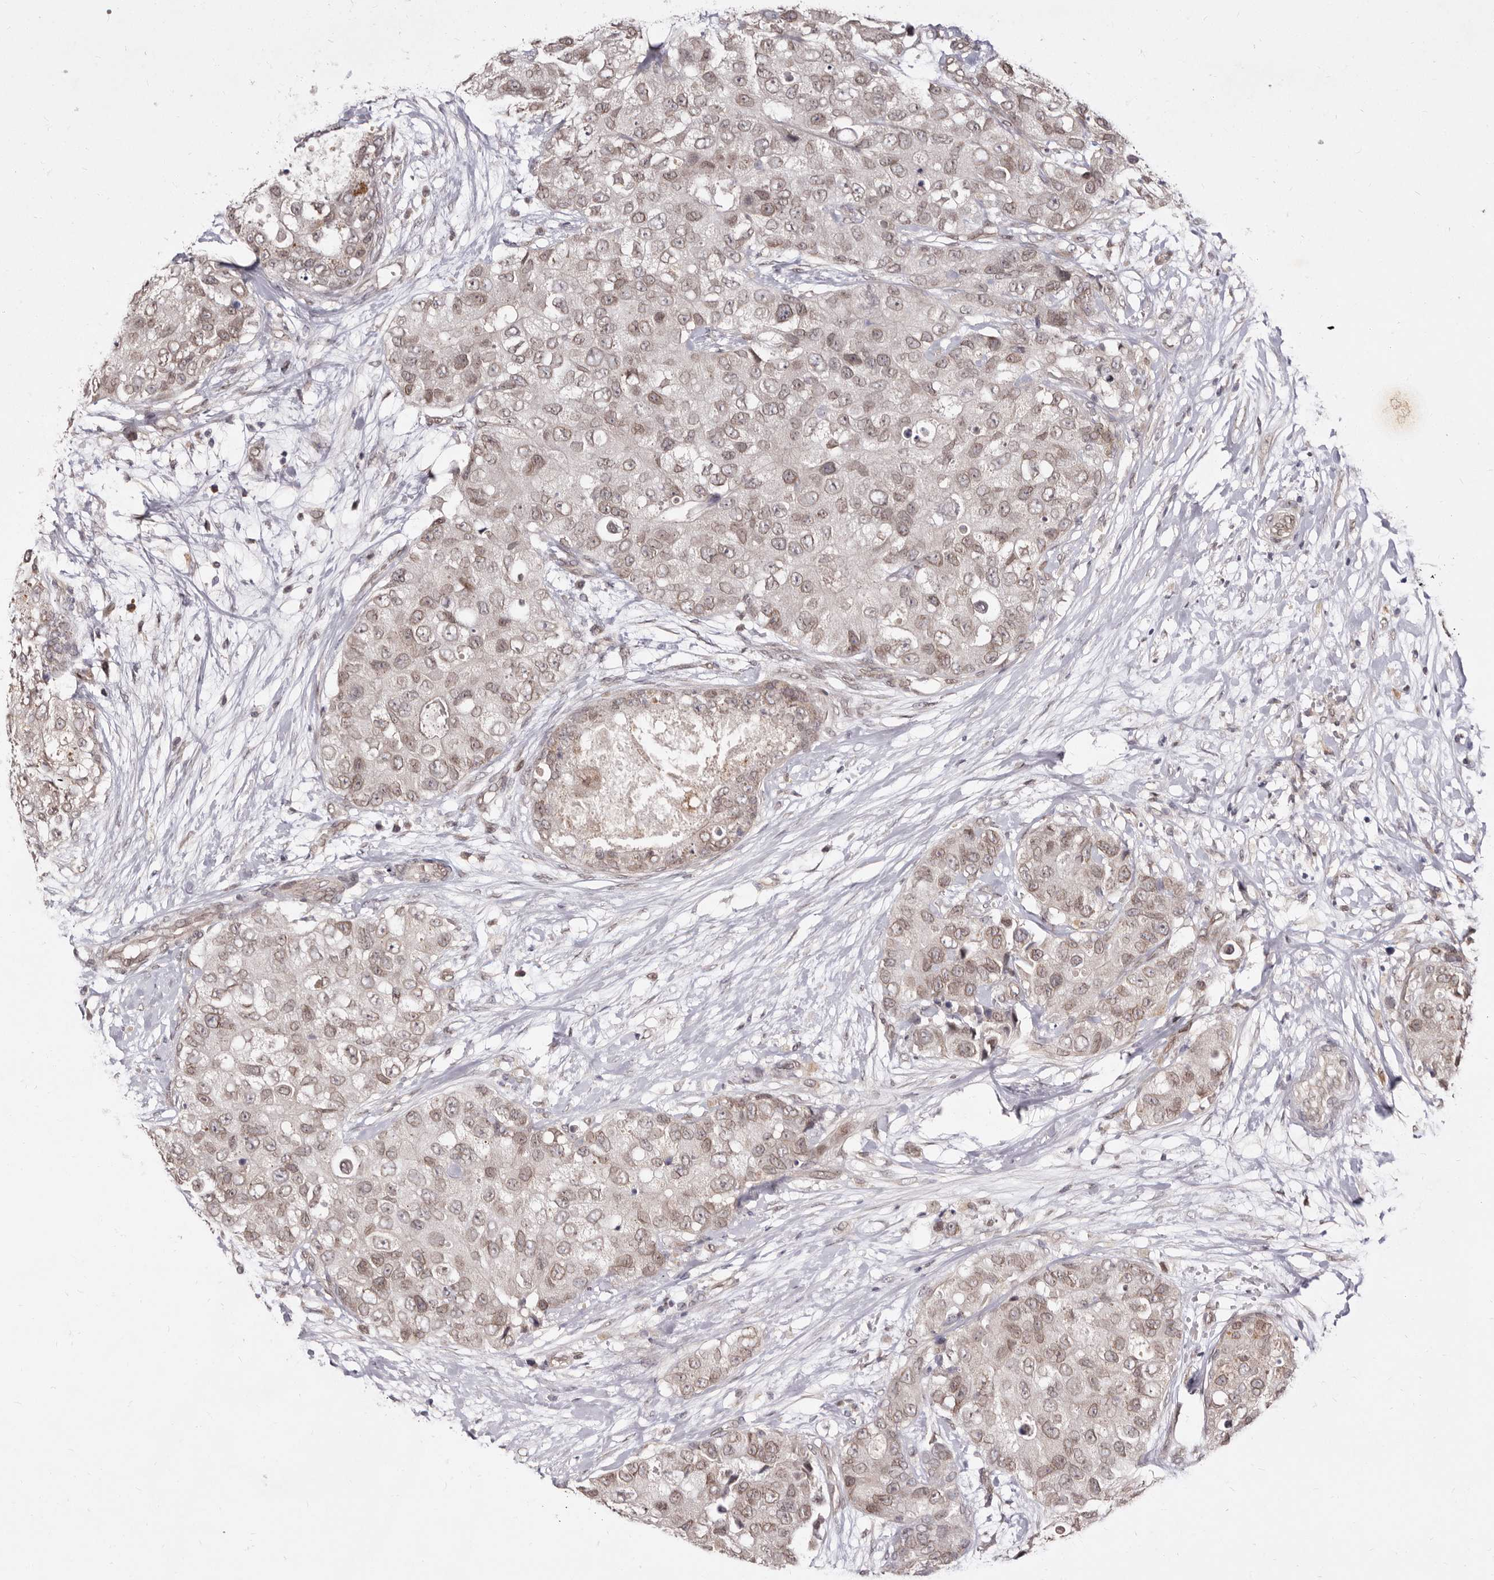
{"staining": {"intensity": "moderate", "quantity": ">75%", "location": "nuclear"}, "tissue": "breast cancer", "cell_type": "Tumor cells", "image_type": "cancer", "snomed": [{"axis": "morphology", "description": "Duct carcinoma"}, {"axis": "topography", "description": "Breast"}], "caption": "IHC (DAB) staining of breast cancer shows moderate nuclear protein positivity in about >75% of tumor cells.", "gene": "LCORL", "patient": {"sex": "female", "age": 62}}